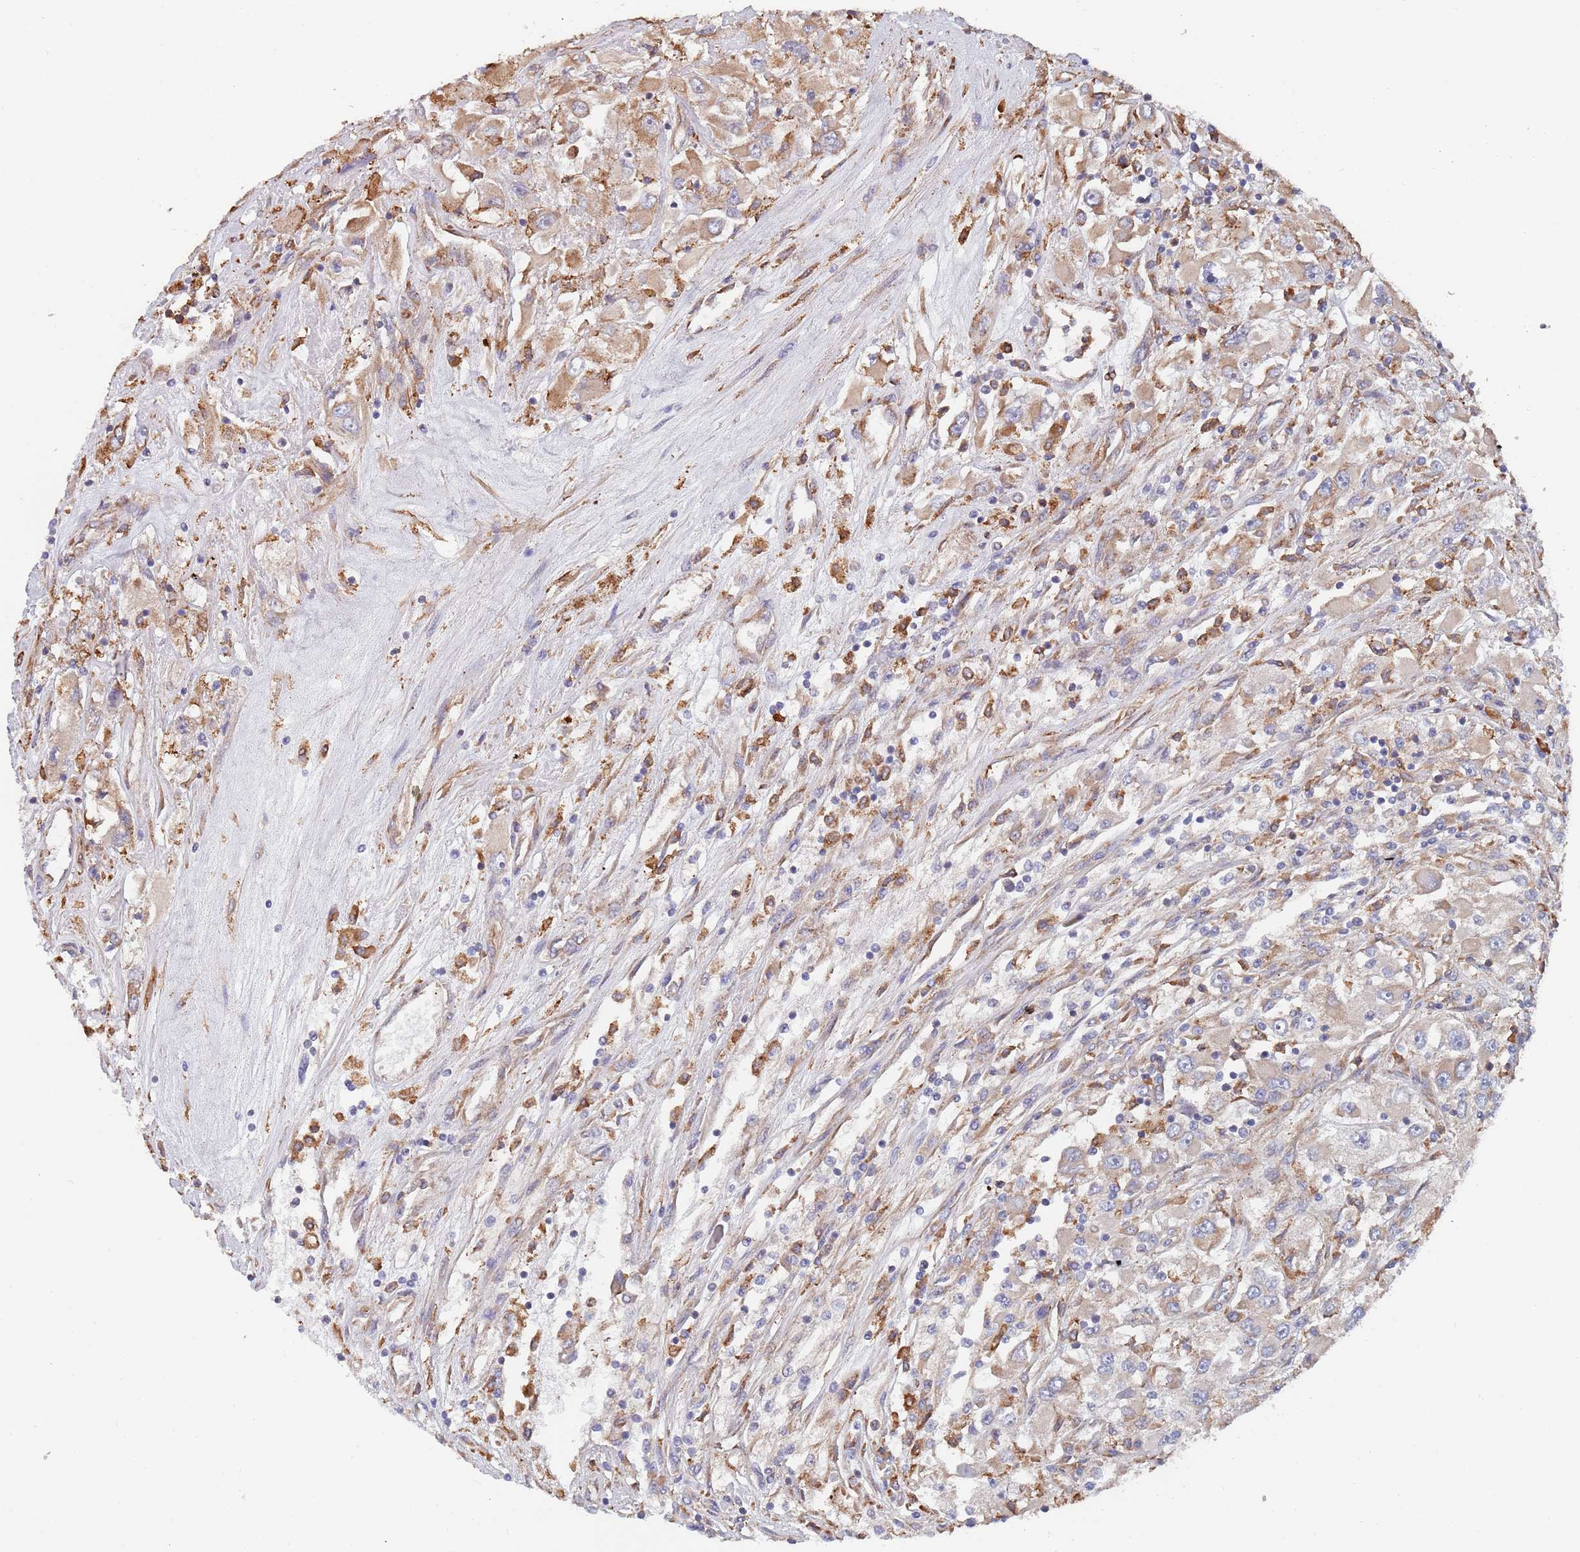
{"staining": {"intensity": "weak", "quantity": "25%-75%", "location": "cytoplasmic/membranous"}, "tissue": "renal cancer", "cell_type": "Tumor cells", "image_type": "cancer", "snomed": [{"axis": "morphology", "description": "Adenocarcinoma, NOS"}, {"axis": "topography", "description": "Kidney"}], "caption": "Immunohistochemistry (IHC) staining of renal cancer, which demonstrates low levels of weak cytoplasmic/membranous expression in about 25%-75% of tumor cells indicating weak cytoplasmic/membranous protein staining. The staining was performed using DAB (3,3'-diaminobenzidine) (brown) for protein detection and nuclei were counterstained in hematoxylin (blue).", "gene": "DCUN1D3", "patient": {"sex": "female", "age": 52}}